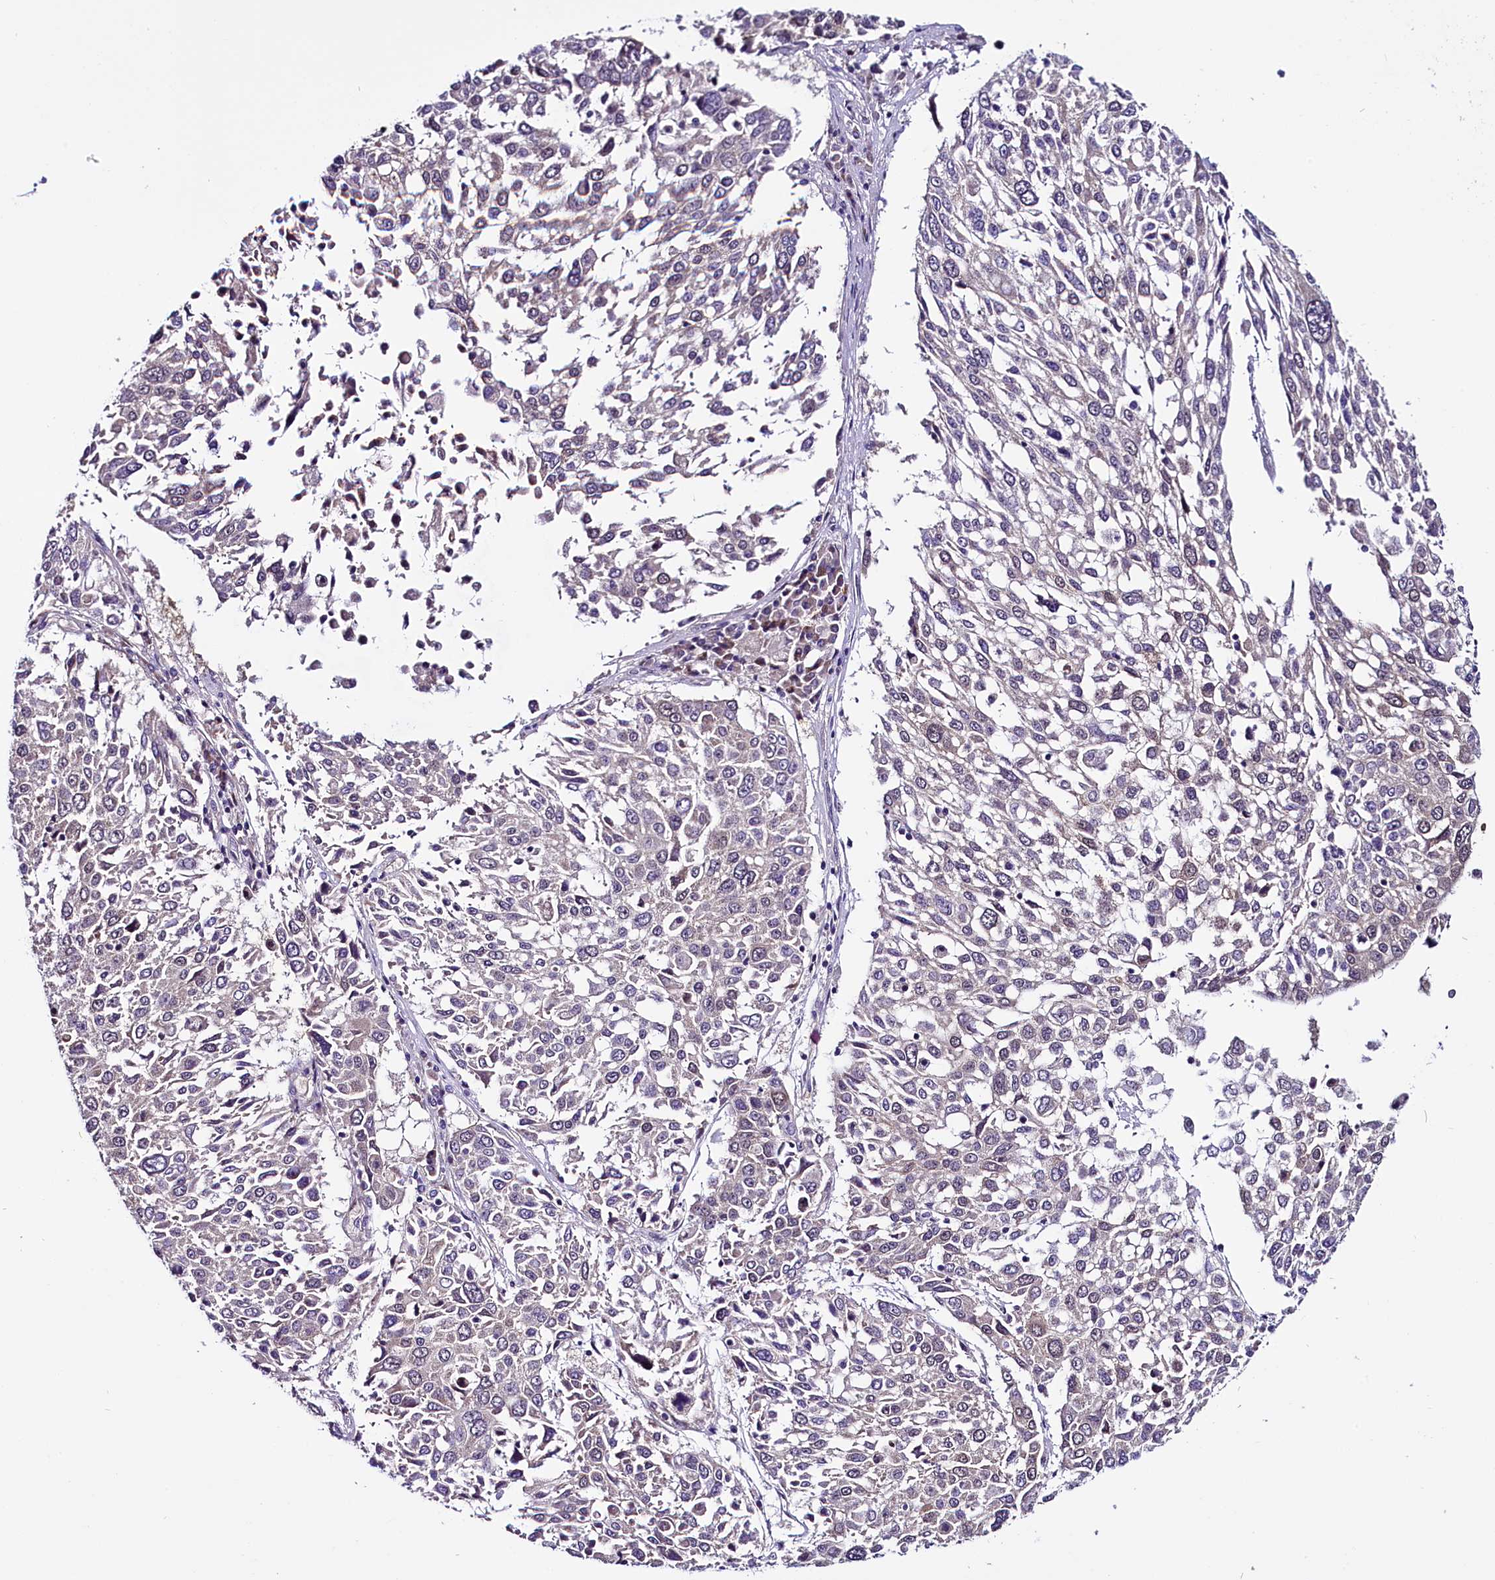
{"staining": {"intensity": "negative", "quantity": "none", "location": "none"}, "tissue": "lung cancer", "cell_type": "Tumor cells", "image_type": "cancer", "snomed": [{"axis": "morphology", "description": "Squamous cell carcinoma, NOS"}, {"axis": "topography", "description": "Lung"}], "caption": "This is an immunohistochemistry (IHC) image of human lung cancer (squamous cell carcinoma). There is no expression in tumor cells.", "gene": "C9orf40", "patient": {"sex": "male", "age": 65}}